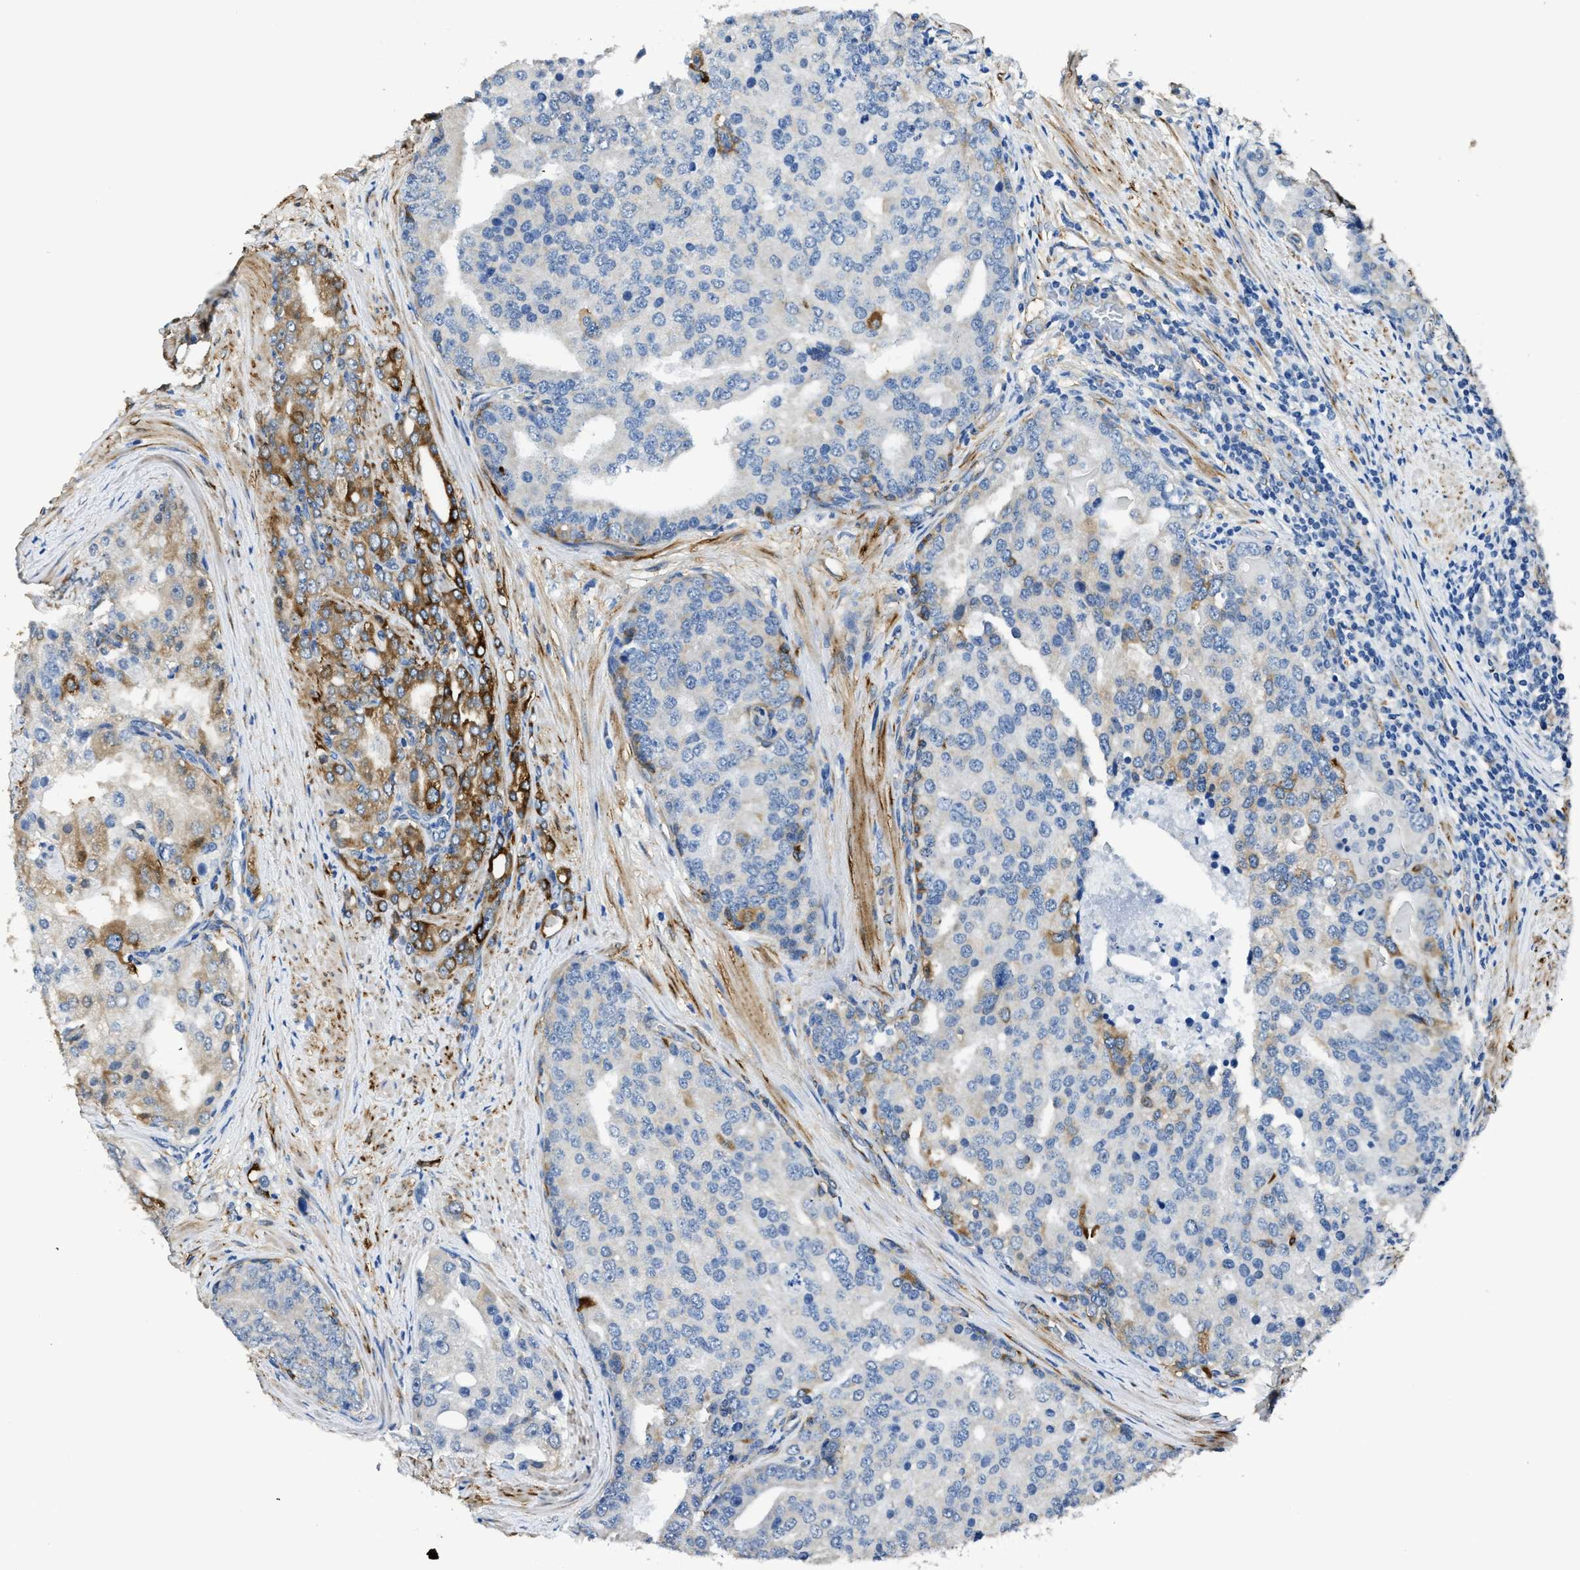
{"staining": {"intensity": "moderate", "quantity": "25%-75%", "location": "cytoplasmic/membranous"}, "tissue": "prostate cancer", "cell_type": "Tumor cells", "image_type": "cancer", "snomed": [{"axis": "morphology", "description": "Adenocarcinoma, High grade"}, {"axis": "topography", "description": "Prostate"}], "caption": "The histopathology image displays a brown stain indicating the presence of a protein in the cytoplasmic/membranous of tumor cells in prostate high-grade adenocarcinoma.", "gene": "ZSWIM5", "patient": {"sex": "male", "age": 50}}